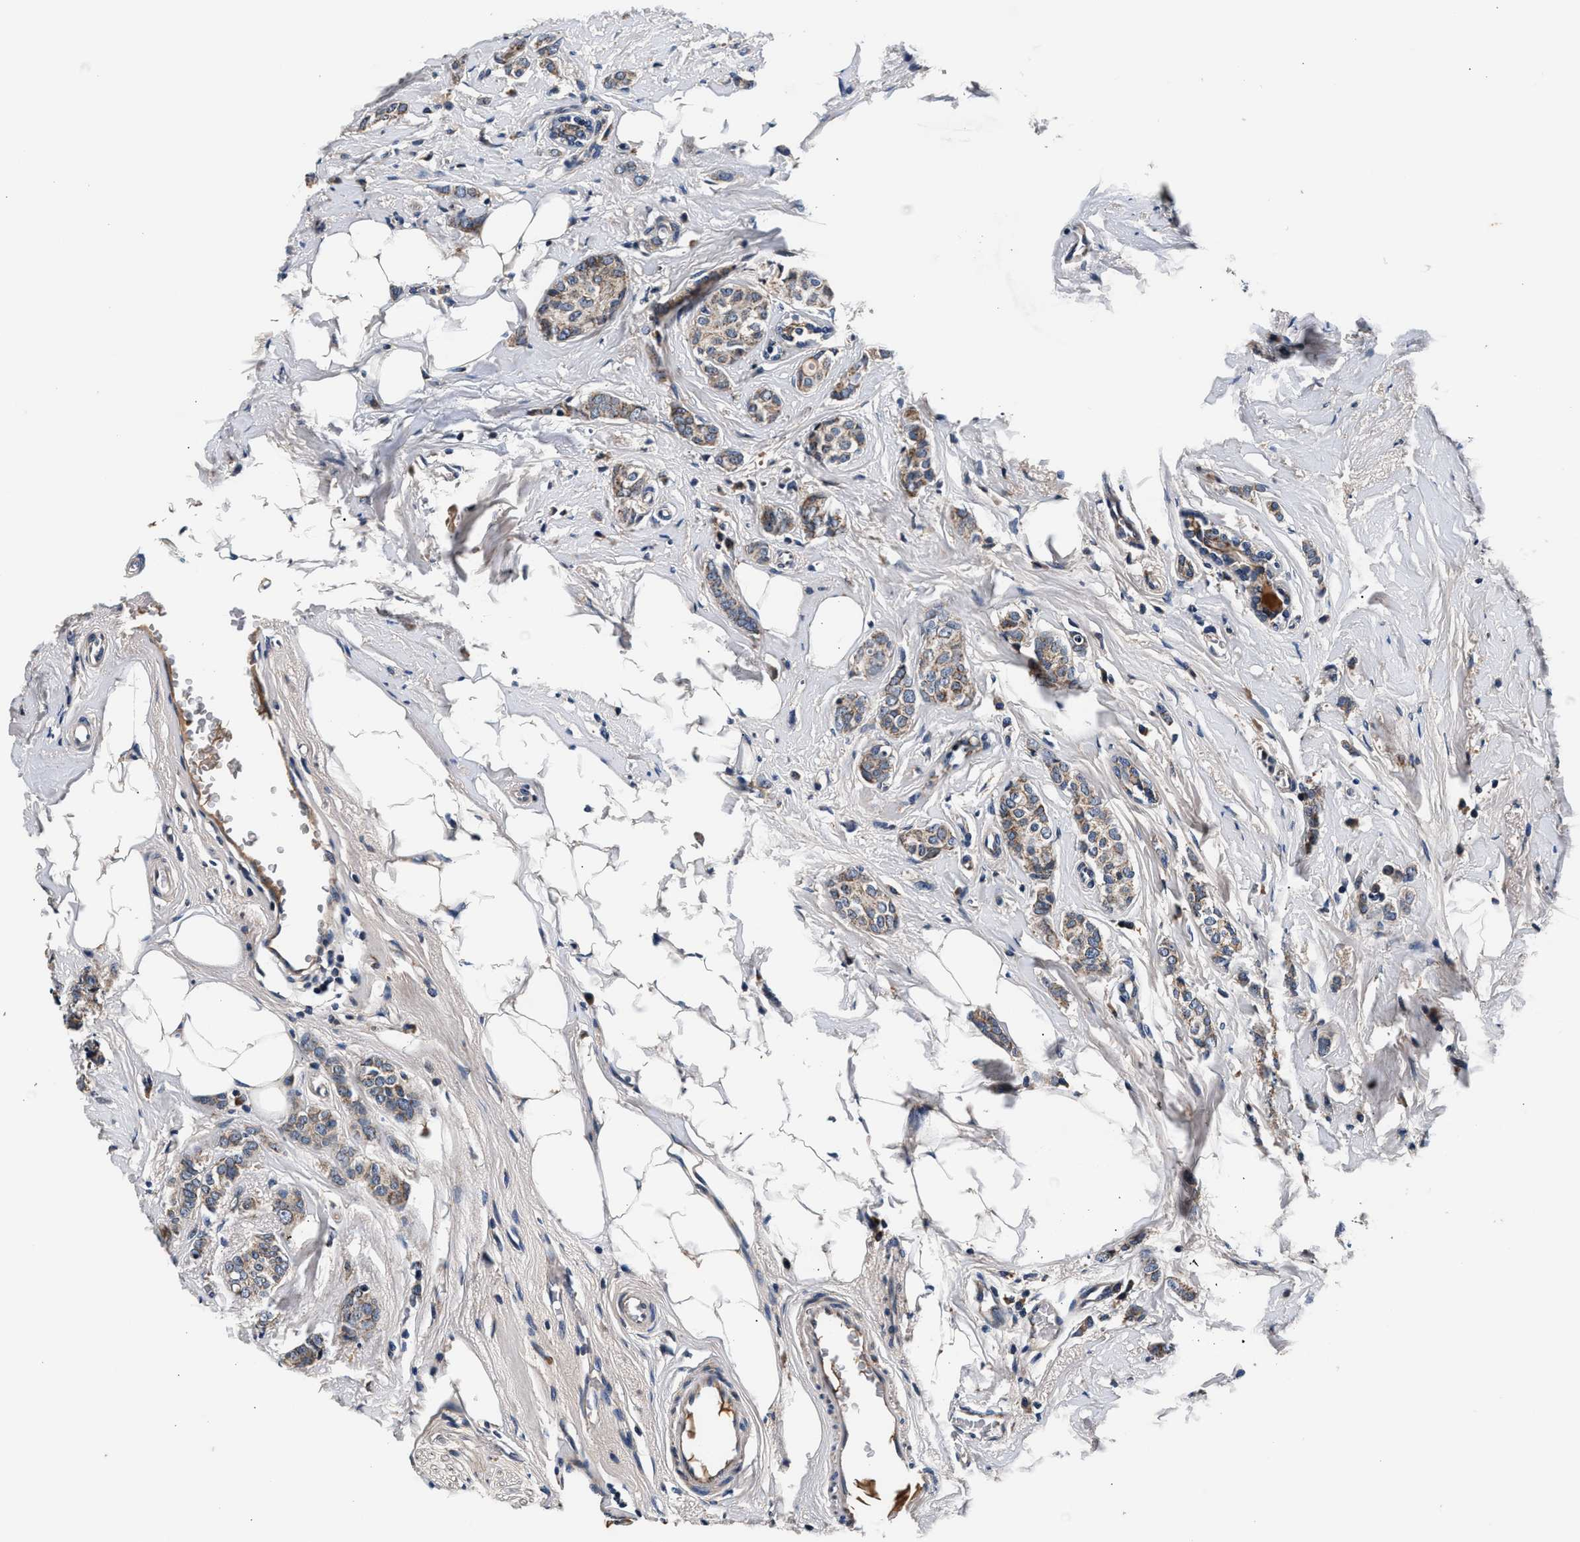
{"staining": {"intensity": "weak", "quantity": ">75%", "location": "cytoplasmic/membranous"}, "tissue": "breast cancer", "cell_type": "Tumor cells", "image_type": "cancer", "snomed": [{"axis": "morphology", "description": "Lobular carcinoma"}, {"axis": "topography", "description": "Breast"}], "caption": "Breast cancer stained for a protein (brown) reveals weak cytoplasmic/membranous positive positivity in approximately >75% of tumor cells.", "gene": "IMMT", "patient": {"sex": "female", "age": 60}}